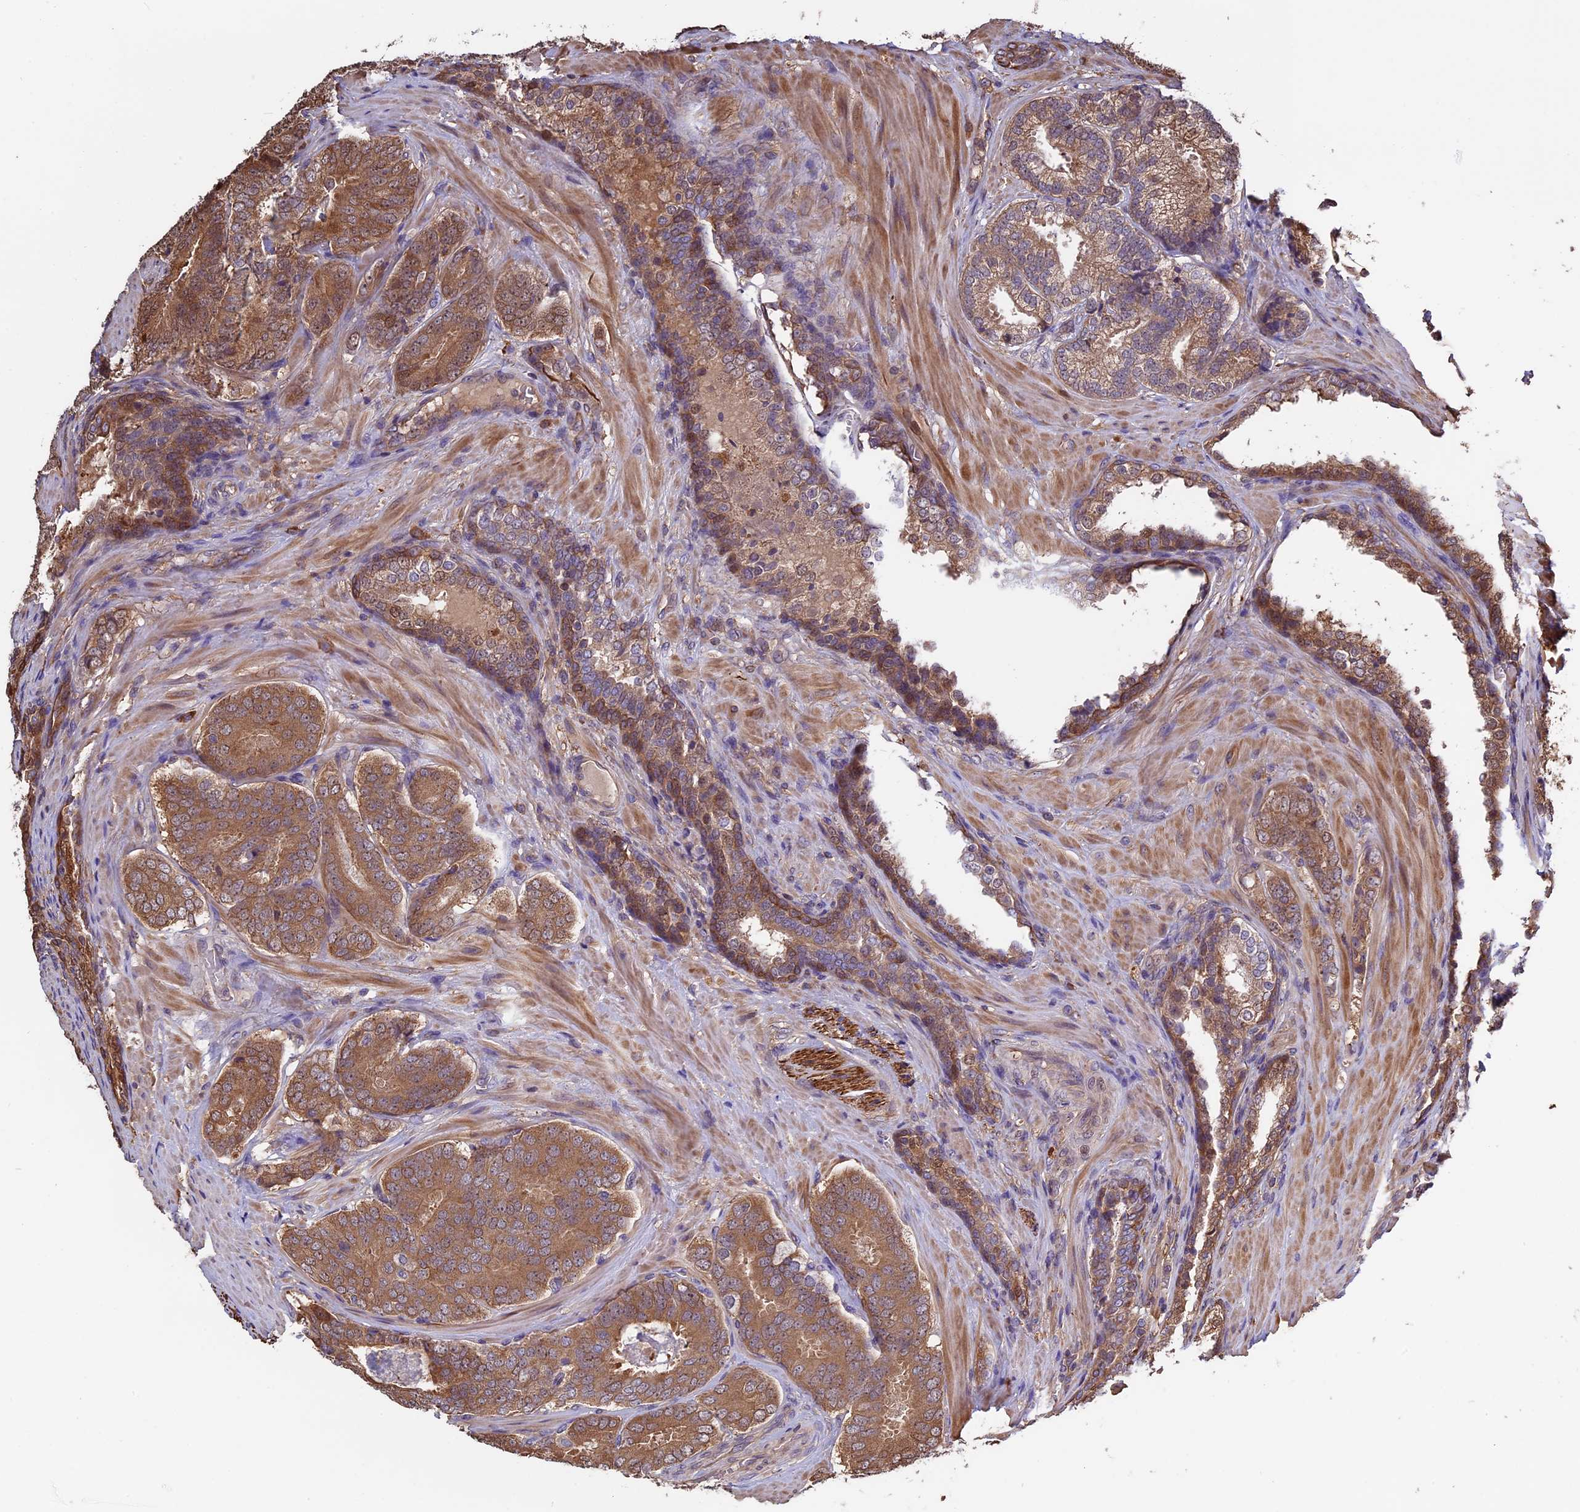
{"staining": {"intensity": "moderate", "quantity": ">75%", "location": "cytoplasmic/membranous"}, "tissue": "prostate cancer", "cell_type": "Tumor cells", "image_type": "cancer", "snomed": [{"axis": "morphology", "description": "Adenocarcinoma, High grade"}, {"axis": "topography", "description": "Prostate"}], "caption": "A high-resolution histopathology image shows immunohistochemistry (IHC) staining of prostate adenocarcinoma (high-grade), which shows moderate cytoplasmic/membranous staining in about >75% of tumor cells. (DAB = brown stain, brightfield microscopy at high magnification).", "gene": "VWA3A", "patient": {"sex": "male", "age": 63}}